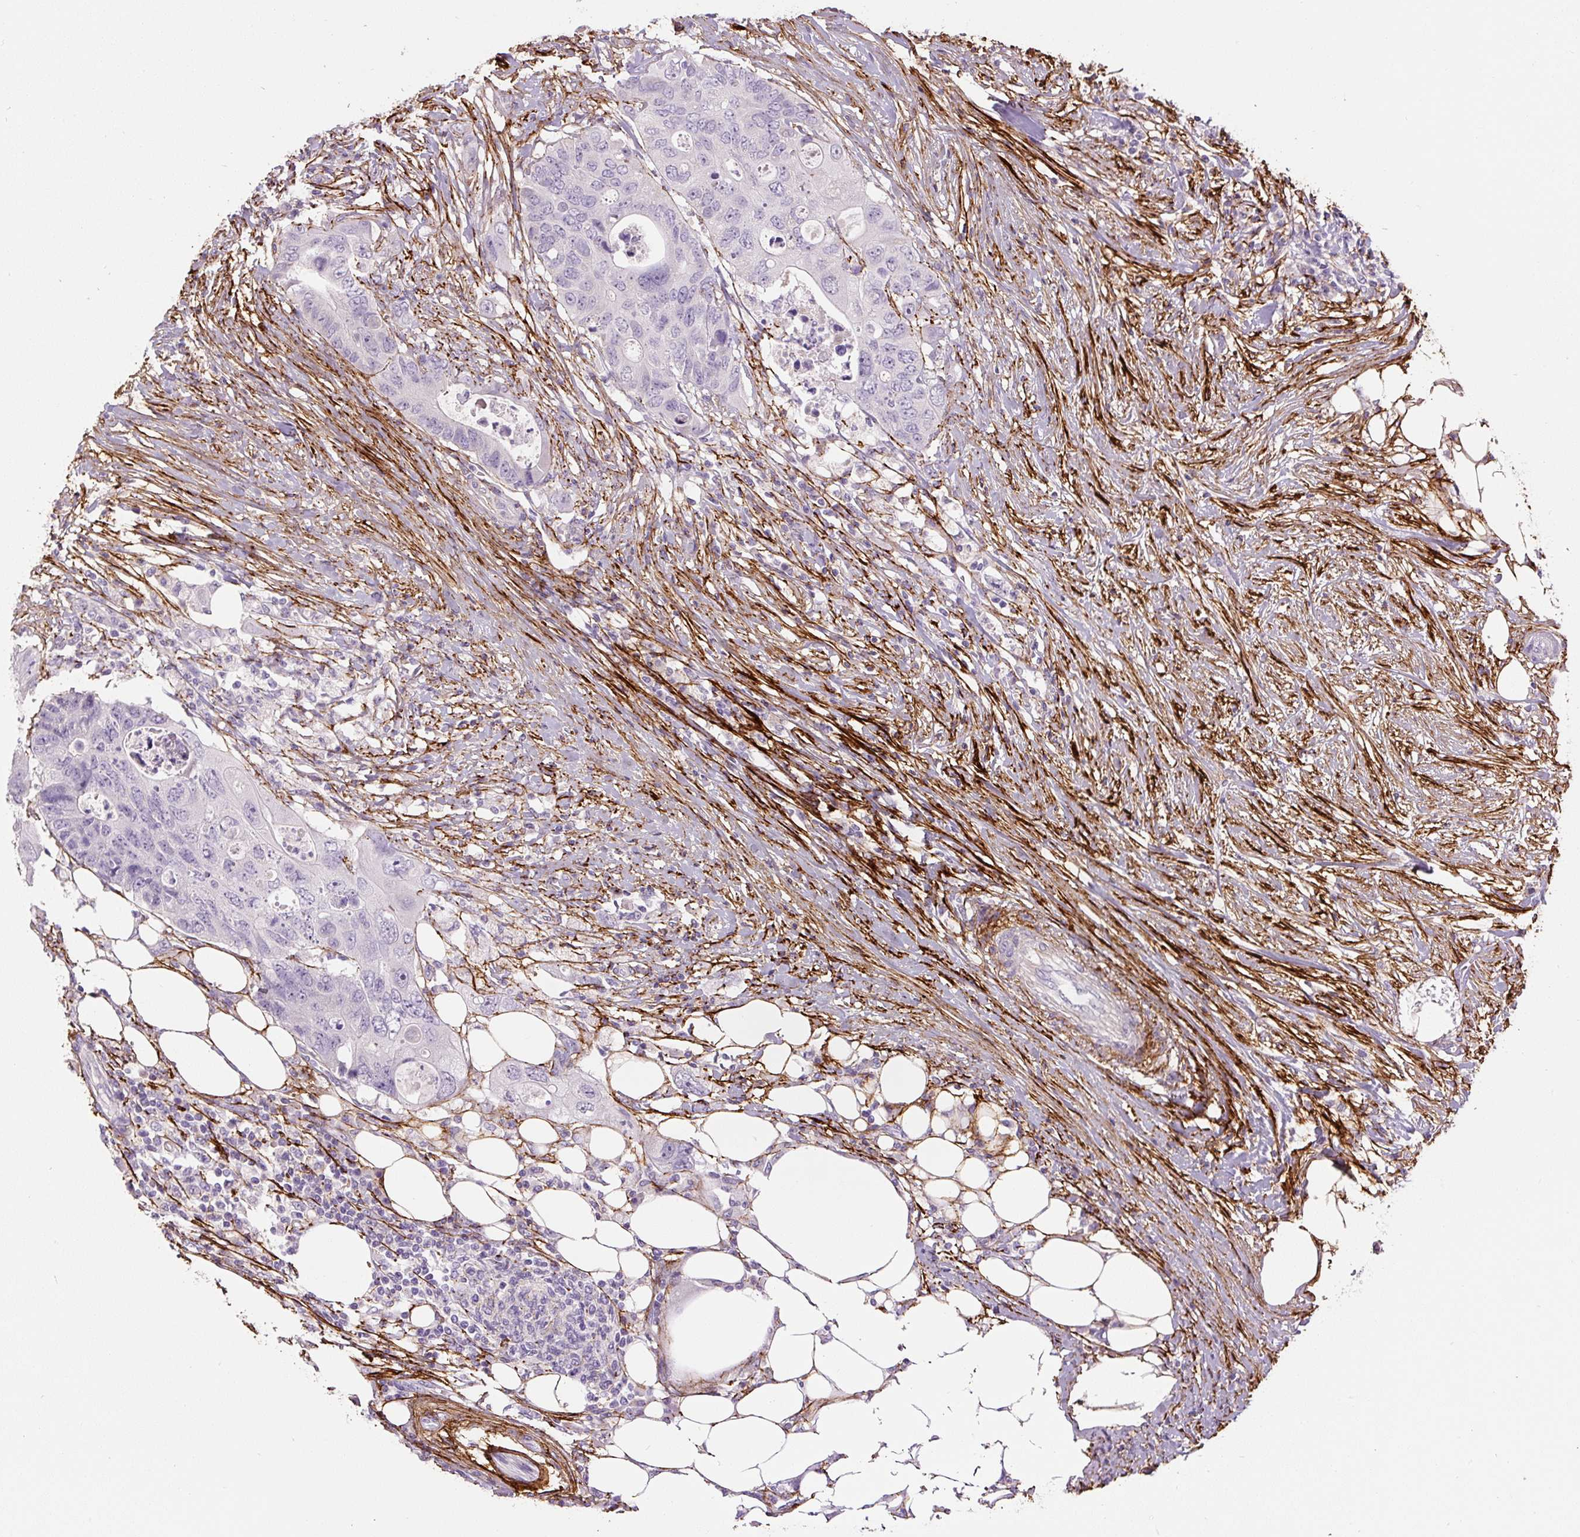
{"staining": {"intensity": "negative", "quantity": "none", "location": "none"}, "tissue": "colorectal cancer", "cell_type": "Tumor cells", "image_type": "cancer", "snomed": [{"axis": "morphology", "description": "Adenocarcinoma, NOS"}, {"axis": "topography", "description": "Colon"}], "caption": "Tumor cells show no significant protein expression in colorectal cancer. The staining is performed using DAB (3,3'-diaminobenzidine) brown chromogen with nuclei counter-stained in using hematoxylin.", "gene": "FBN1", "patient": {"sex": "male", "age": 71}}